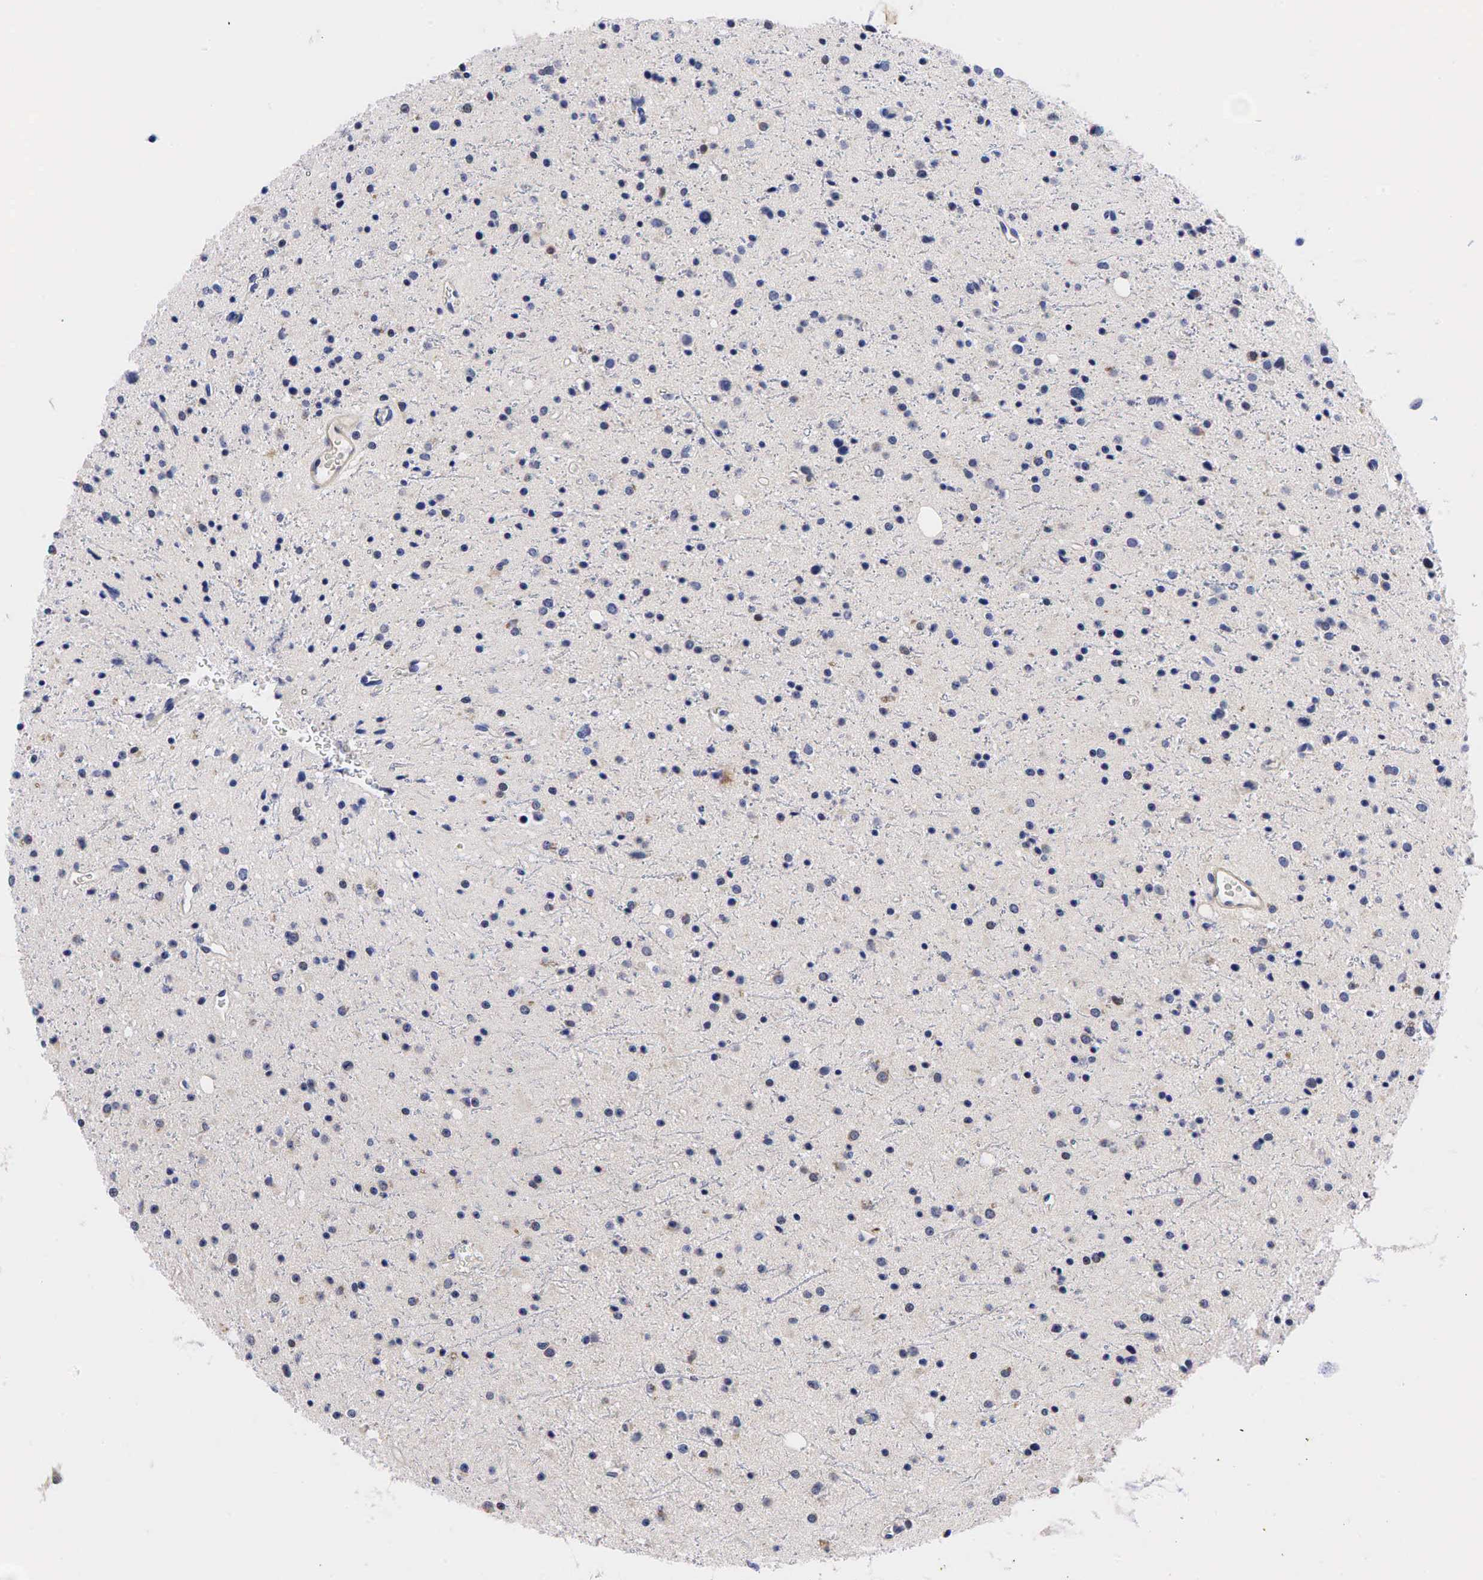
{"staining": {"intensity": "negative", "quantity": "none", "location": "none"}, "tissue": "glioma", "cell_type": "Tumor cells", "image_type": "cancer", "snomed": [{"axis": "morphology", "description": "Glioma, malignant, Low grade"}, {"axis": "topography", "description": "Brain"}], "caption": "The immunohistochemistry (IHC) histopathology image has no significant expression in tumor cells of glioma tissue. Nuclei are stained in blue.", "gene": "CCND1", "patient": {"sex": "female", "age": 46}}